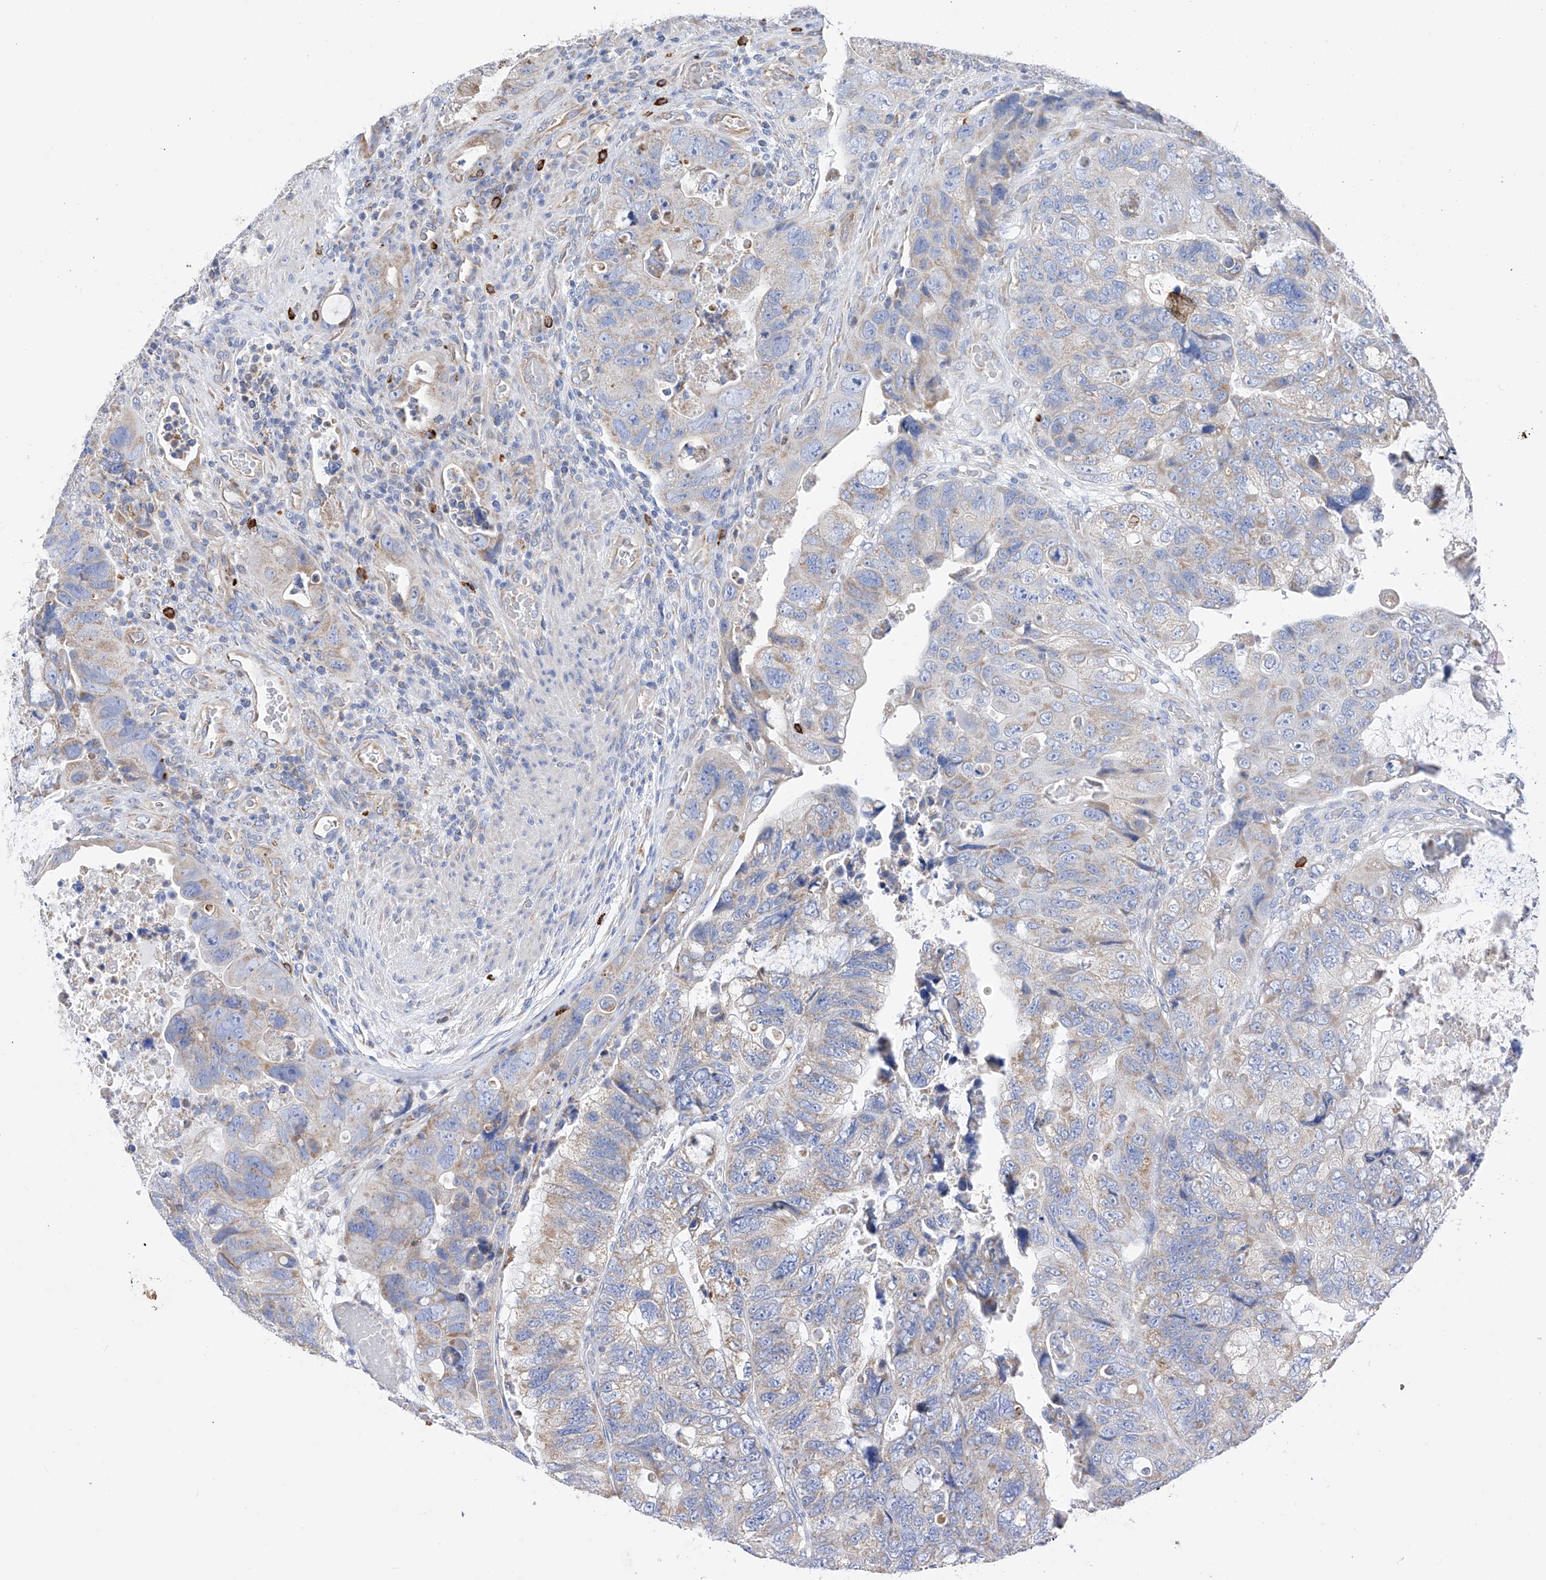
{"staining": {"intensity": "weak", "quantity": "25%-75%", "location": "cytoplasmic/membranous"}, "tissue": "colorectal cancer", "cell_type": "Tumor cells", "image_type": "cancer", "snomed": [{"axis": "morphology", "description": "Adenocarcinoma, NOS"}, {"axis": "topography", "description": "Rectum"}], "caption": "There is low levels of weak cytoplasmic/membranous positivity in tumor cells of colorectal cancer, as demonstrated by immunohistochemical staining (brown color).", "gene": "FLG", "patient": {"sex": "male", "age": 63}}